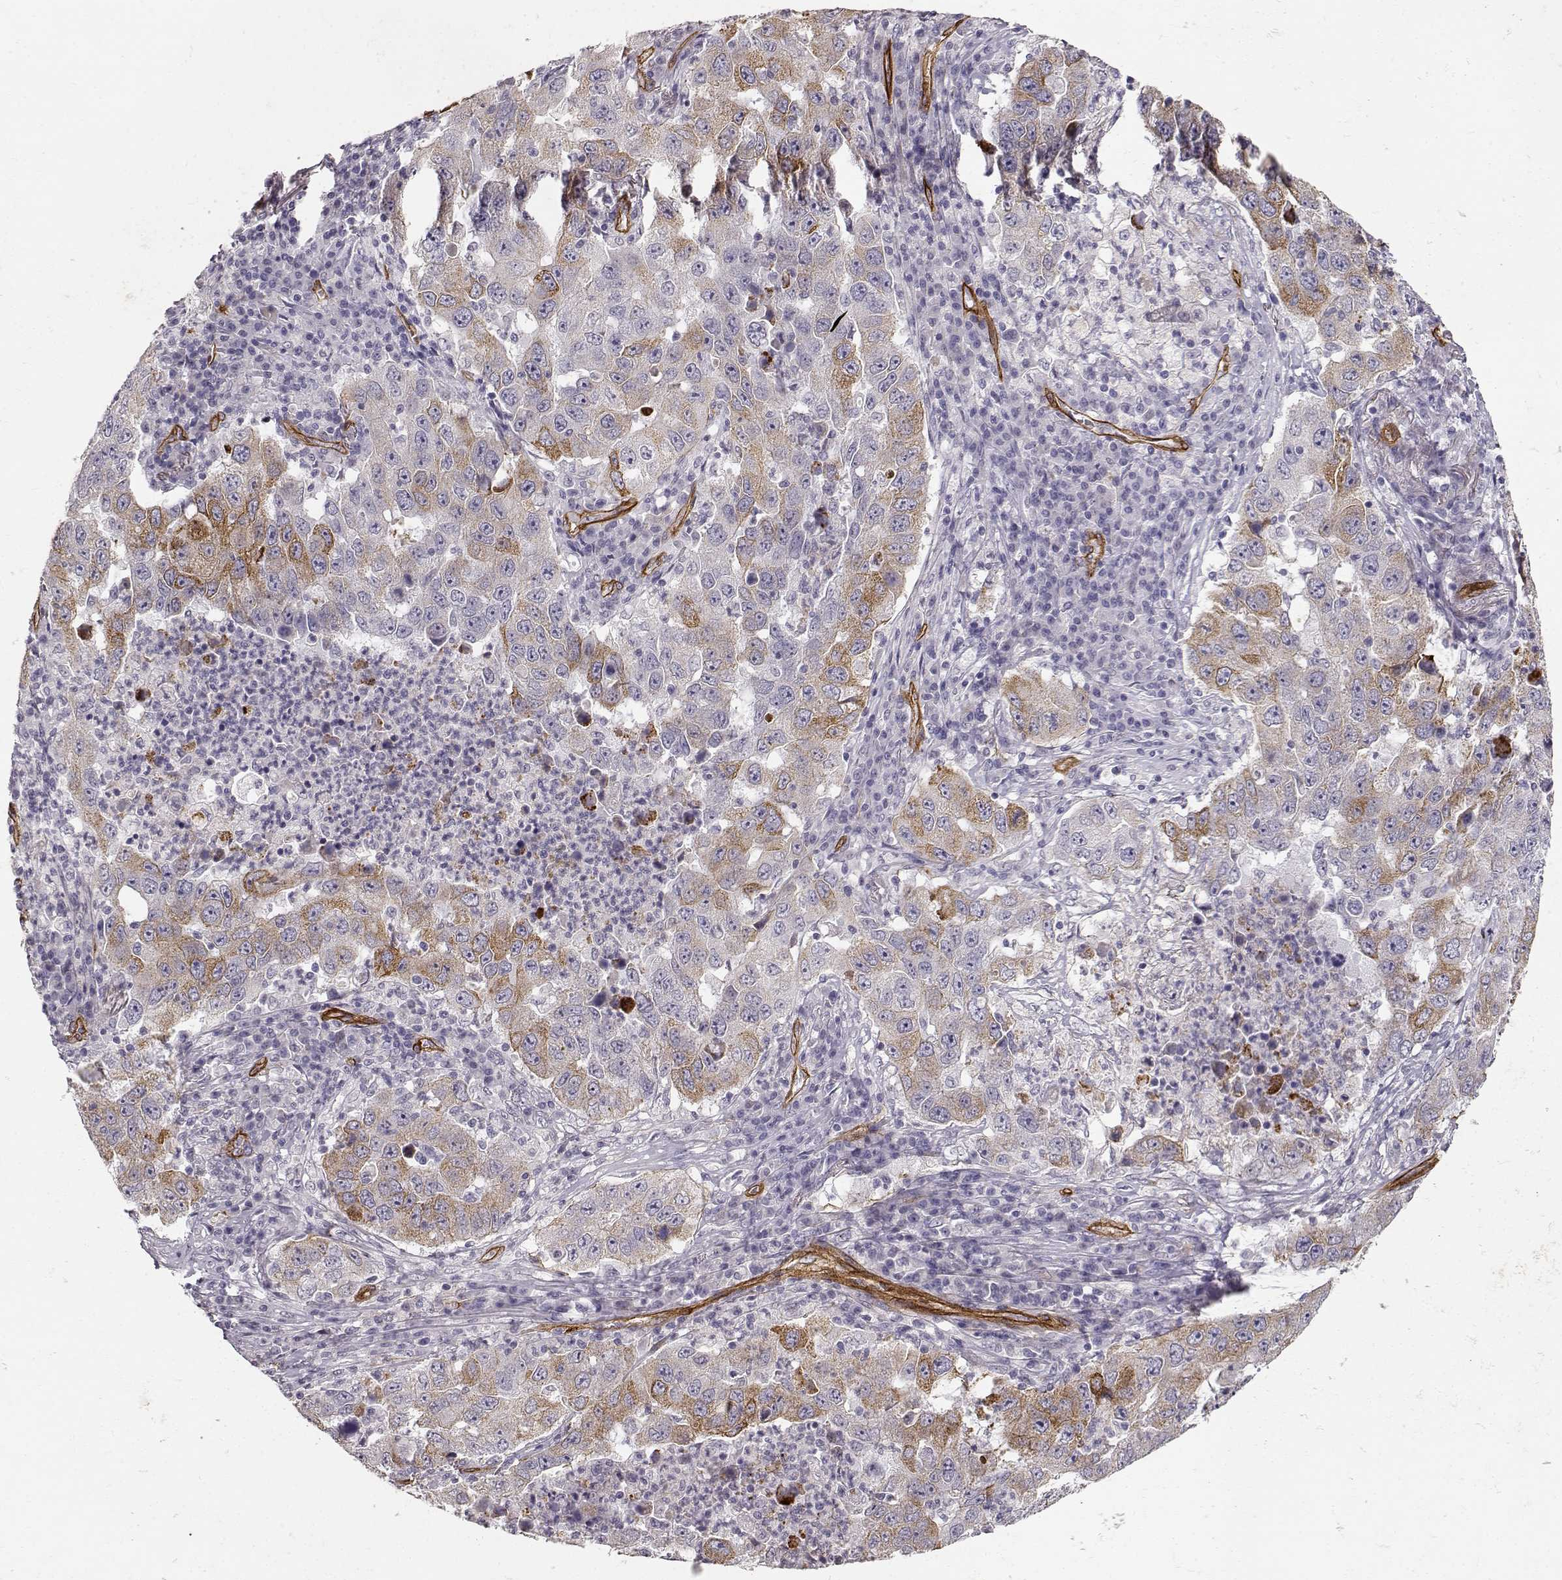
{"staining": {"intensity": "moderate", "quantity": "<25%", "location": "cytoplasmic/membranous"}, "tissue": "lung cancer", "cell_type": "Tumor cells", "image_type": "cancer", "snomed": [{"axis": "morphology", "description": "Adenocarcinoma, NOS"}, {"axis": "topography", "description": "Lung"}], "caption": "Protein positivity by IHC displays moderate cytoplasmic/membranous positivity in approximately <25% of tumor cells in adenocarcinoma (lung).", "gene": "LAMC1", "patient": {"sex": "male", "age": 73}}